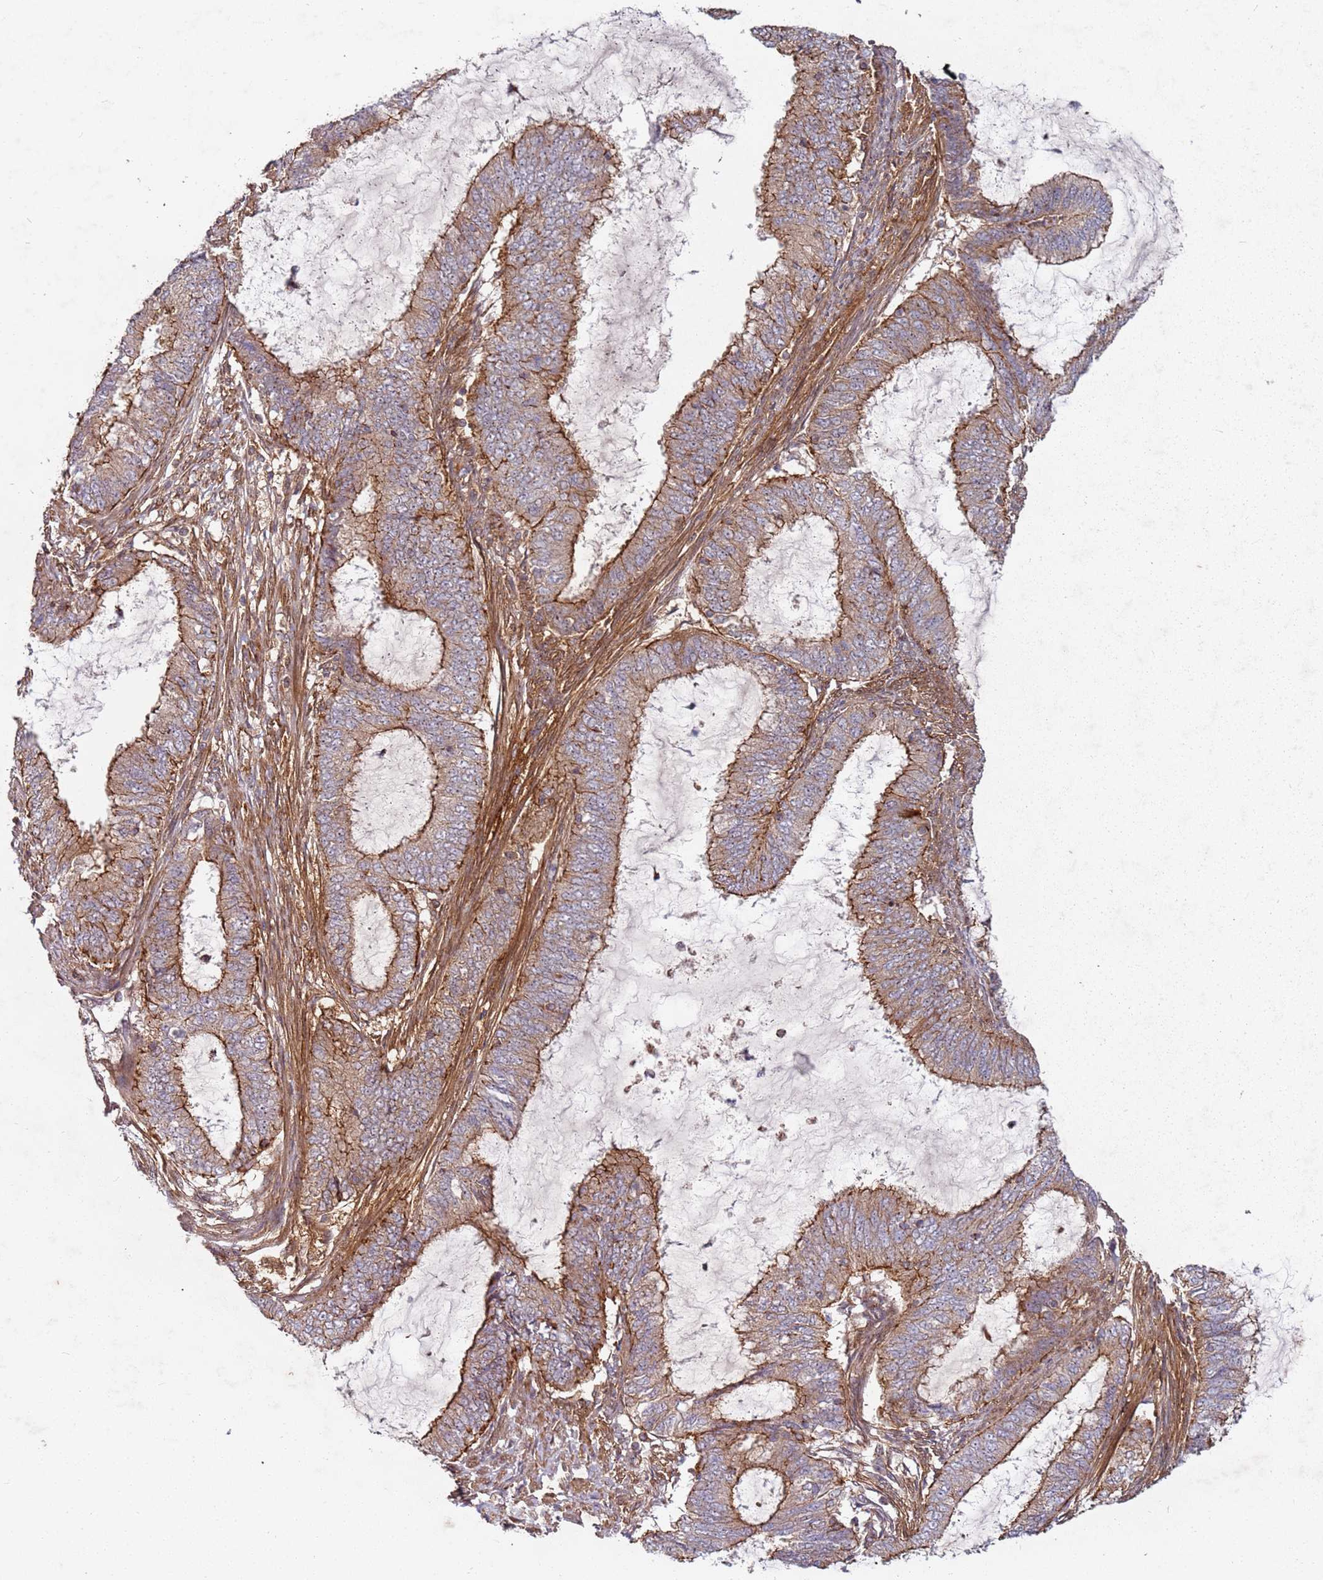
{"staining": {"intensity": "moderate", "quantity": ">75%", "location": "cytoplasmic/membranous"}, "tissue": "endometrial cancer", "cell_type": "Tumor cells", "image_type": "cancer", "snomed": [{"axis": "morphology", "description": "Adenocarcinoma, NOS"}, {"axis": "topography", "description": "Endometrium"}], "caption": "Moderate cytoplasmic/membranous expression for a protein is present in about >75% of tumor cells of endometrial adenocarcinoma using immunohistochemistry.", "gene": "C2CD4B", "patient": {"sex": "female", "age": 51}}